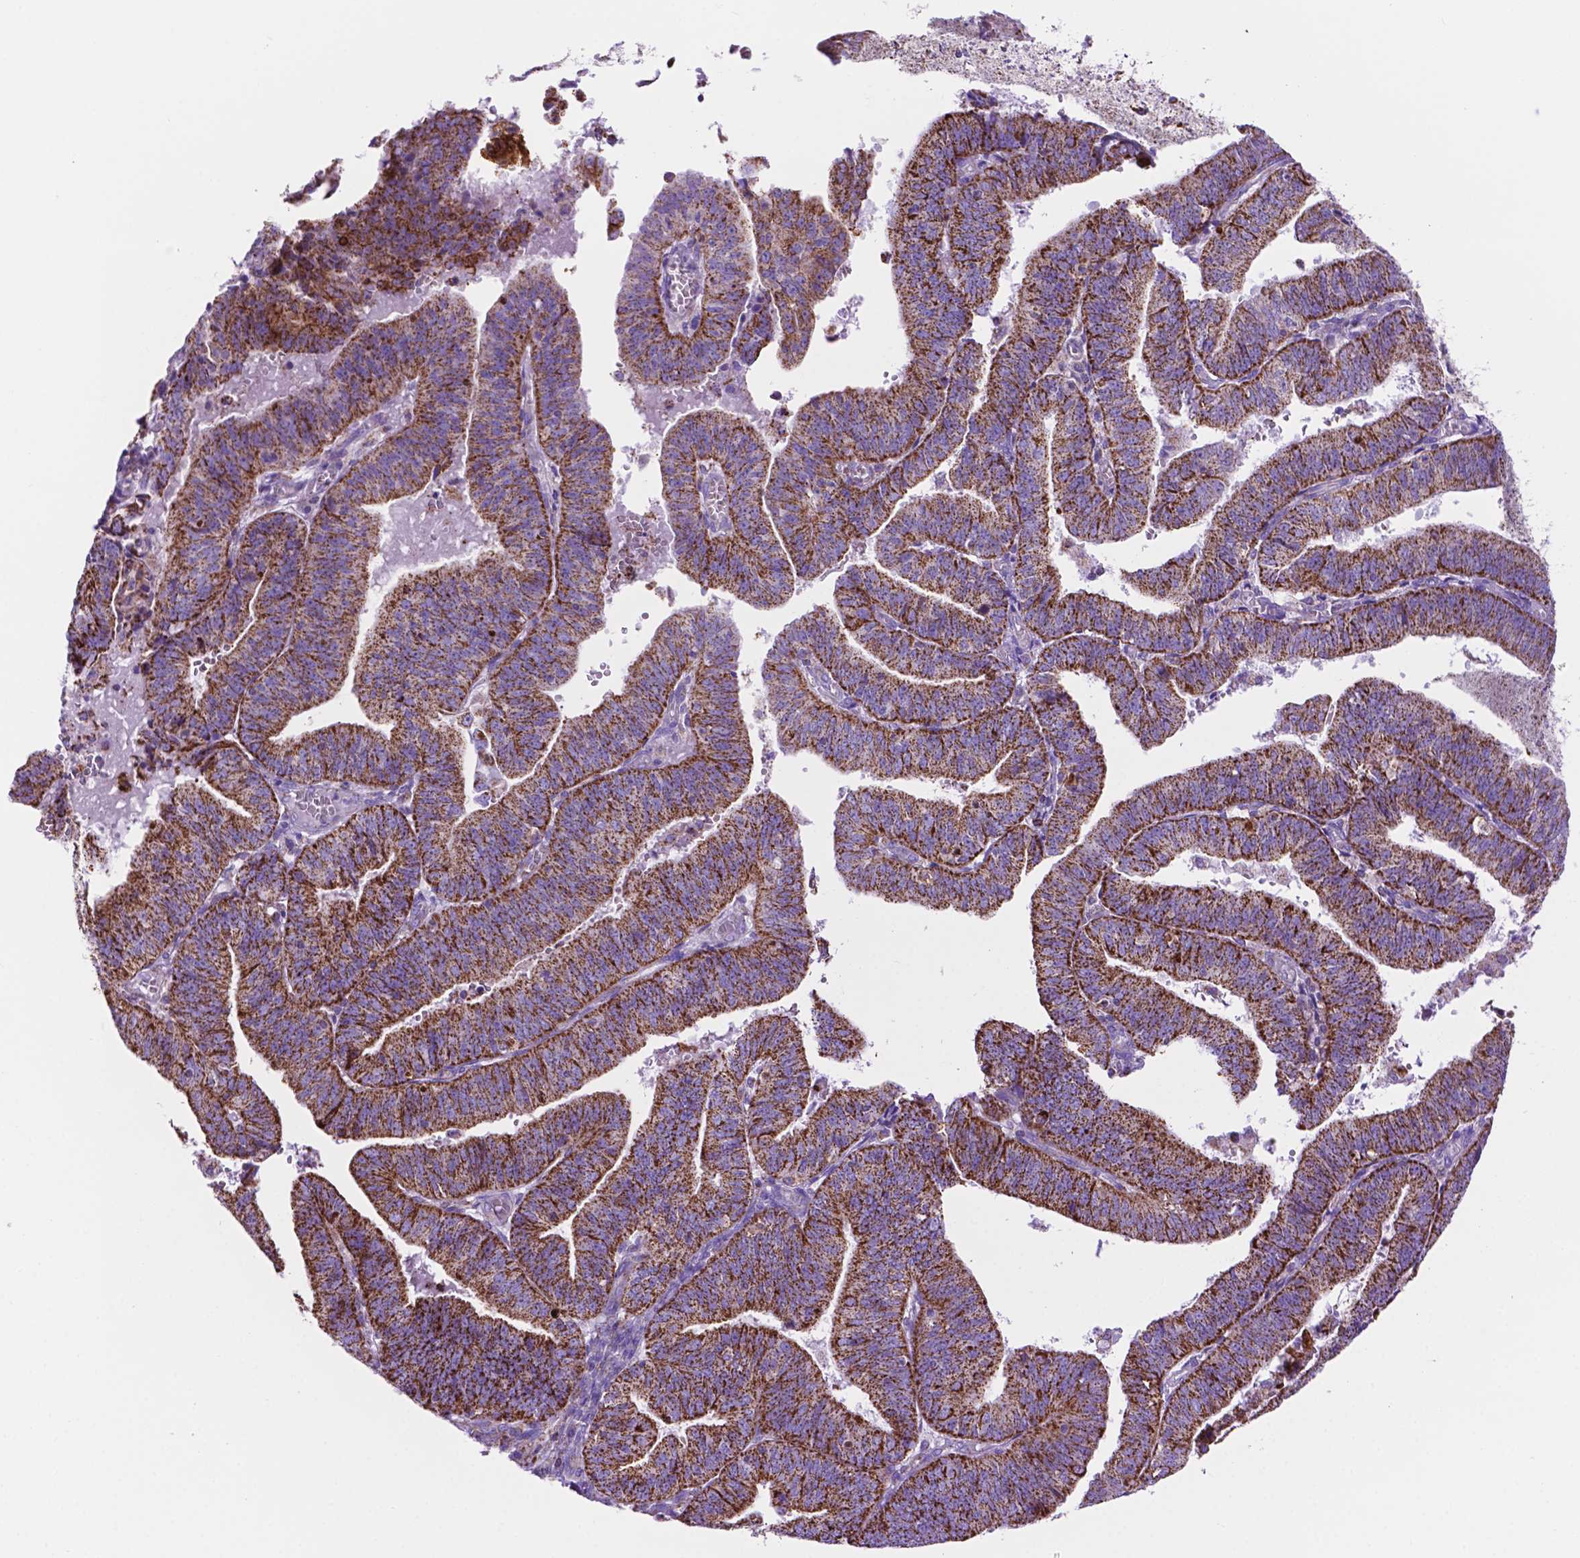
{"staining": {"intensity": "strong", "quantity": ">75%", "location": "cytoplasmic/membranous"}, "tissue": "endometrial cancer", "cell_type": "Tumor cells", "image_type": "cancer", "snomed": [{"axis": "morphology", "description": "Adenocarcinoma, NOS"}, {"axis": "topography", "description": "Endometrium"}], "caption": "Immunohistochemical staining of human adenocarcinoma (endometrial) demonstrates high levels of strong cytoplasmic/membranous protein staining in about >75% of tumor cells.", "gene": "GDPD5", "patient": {"sex": "female", "age": 82}}